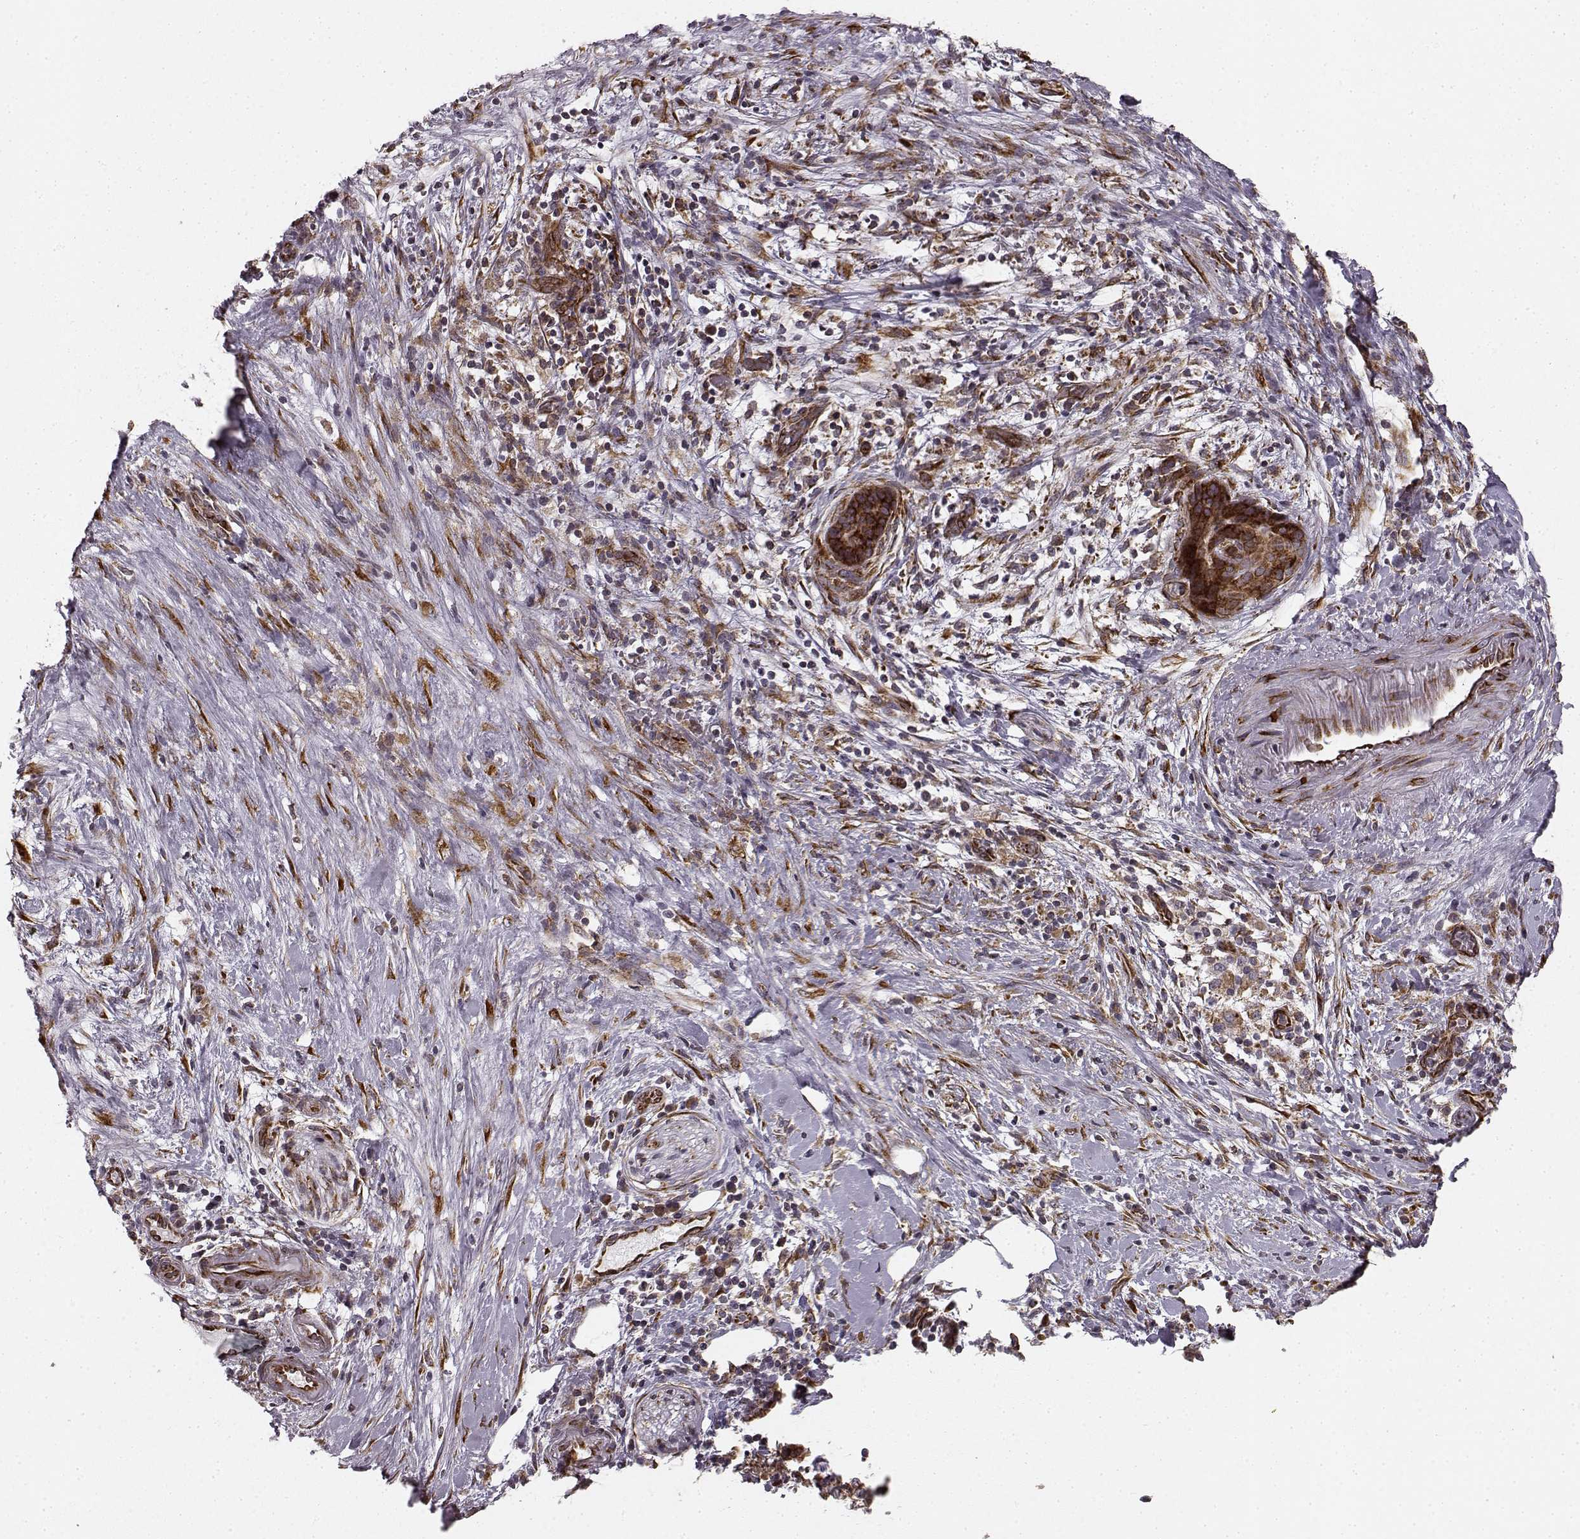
{"staining": {"intensity": "strong", "quantity": ">75%", "location": "cytoplasmic/membranous"}, "tissue": "pancreatic cancer", "cell_type": "Tumor cells", "image_type": "cancer", "snomed": [{"axis": "morphology", "description": "Adenocarcinoma, NOS"}, {"axis": "topography", "description": "Pancreas"}], "caption": "Strong cytoplasmic/membranous protein staining is present in approximately >75% of tumor cells in pancreatic adenocarcinoma.", "gene": "TMEM14A", "patient": {"sex": "male", "age": 44}}